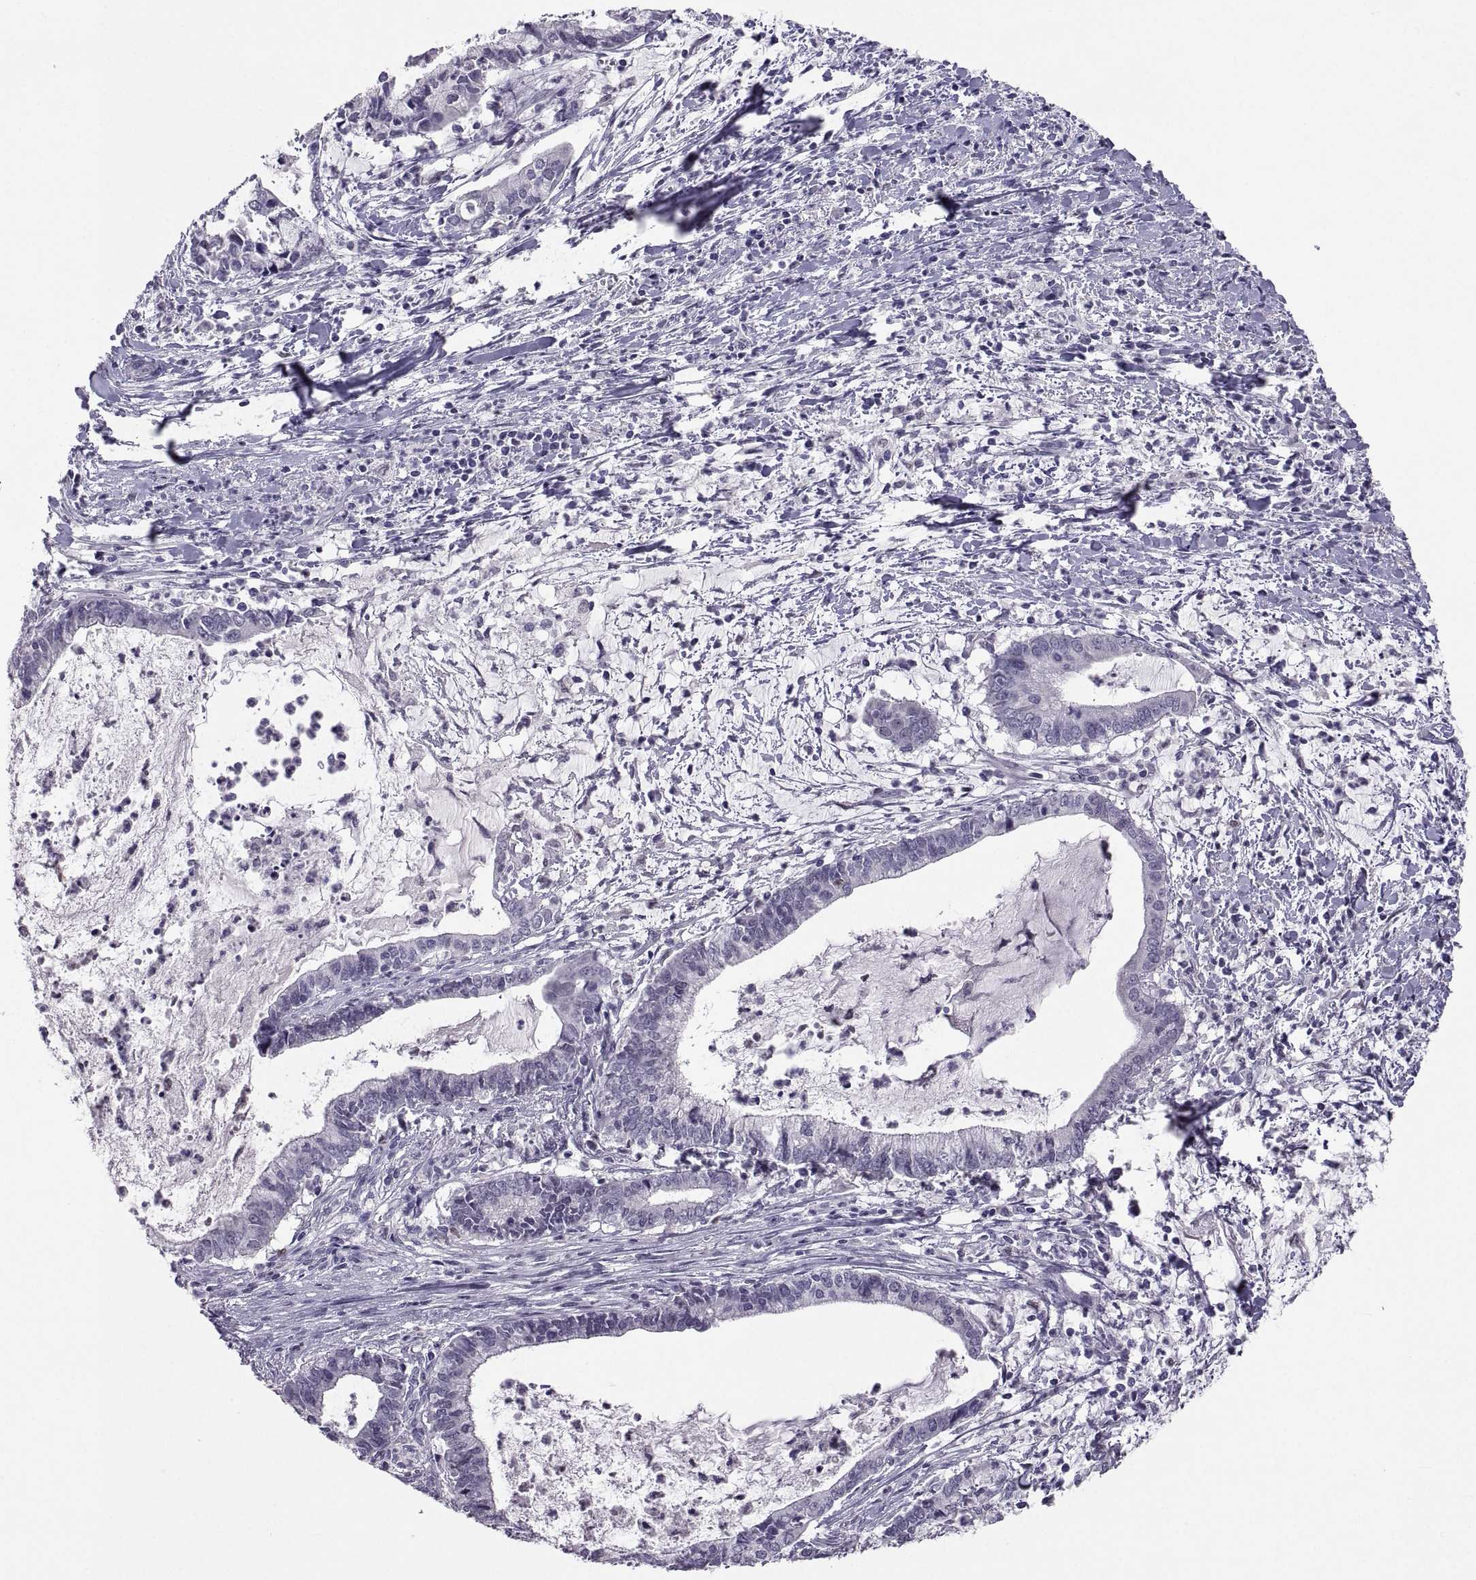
{"staining": {"intensity": "negative", "quantity": "none", "location": "none"}, "tissue": "cervical cancer", "cell_type": "Tumor cells", "image_type": "cancer", "snomed": [{"axis": "morphology", "description": "Adenocarcinoma, NOS"}, {"axis": "topography", "description": "Cervix"}], "caption": "Protein analysis of cervical cancer (adenocarcinoma) demonstrates no significant expression in tumor cells. (Brightfield microscopy of DAB (3,3'-diaminobenzidine) immunohistochemistry (IHC) at high magnification).", "gene": "SOX21", "patient": {"sex": "female", "age": 42}}